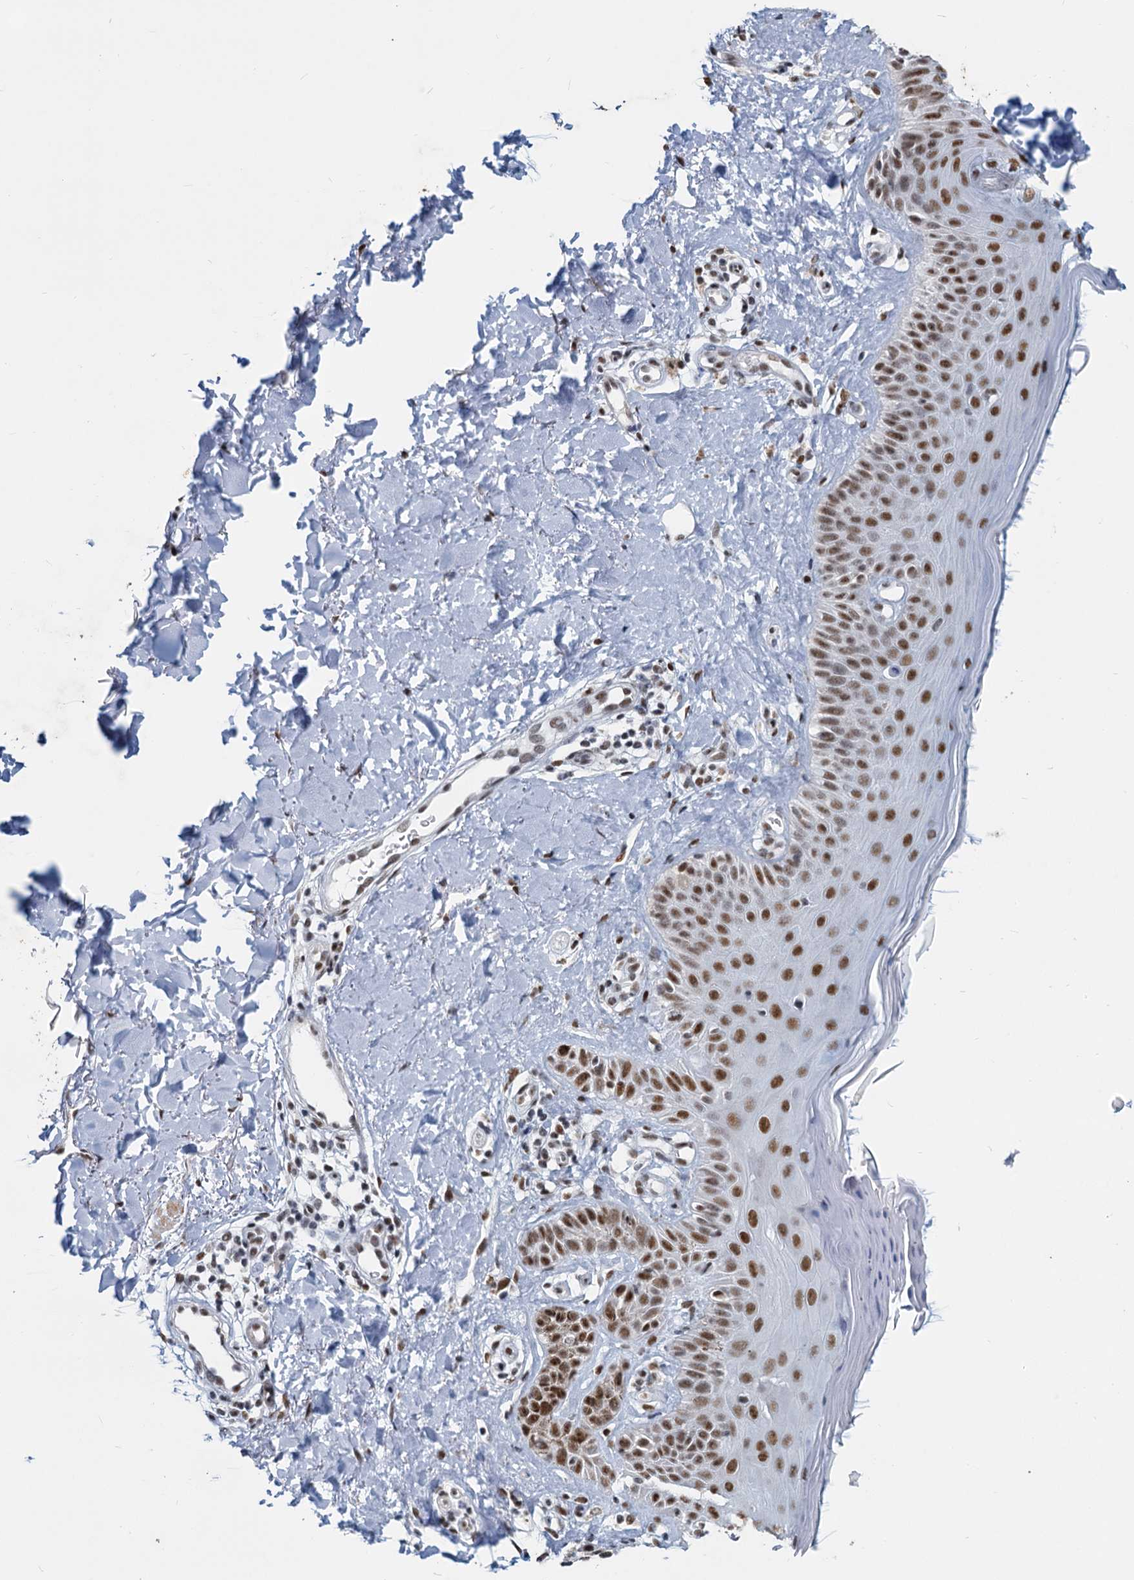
{"staining": {"intensity": "negative", "quantity": "none", "location": "none"}, "tissue": "skin", "cell_type": "Fibroblasts", "image_type": "normal", "snomed": [{"axis": "morphology", "description": "Normal tissue, NOS"}, {"axis": "topography", "description": "Skin"}], "caption": "IHC histopathology image of normal human skin stained for a protein (brown), which shows no expression in fibroblasts. Nuclei are stained in blue.", "gene": "METTL14", "patient": {"sex": "male", "age": 52}}